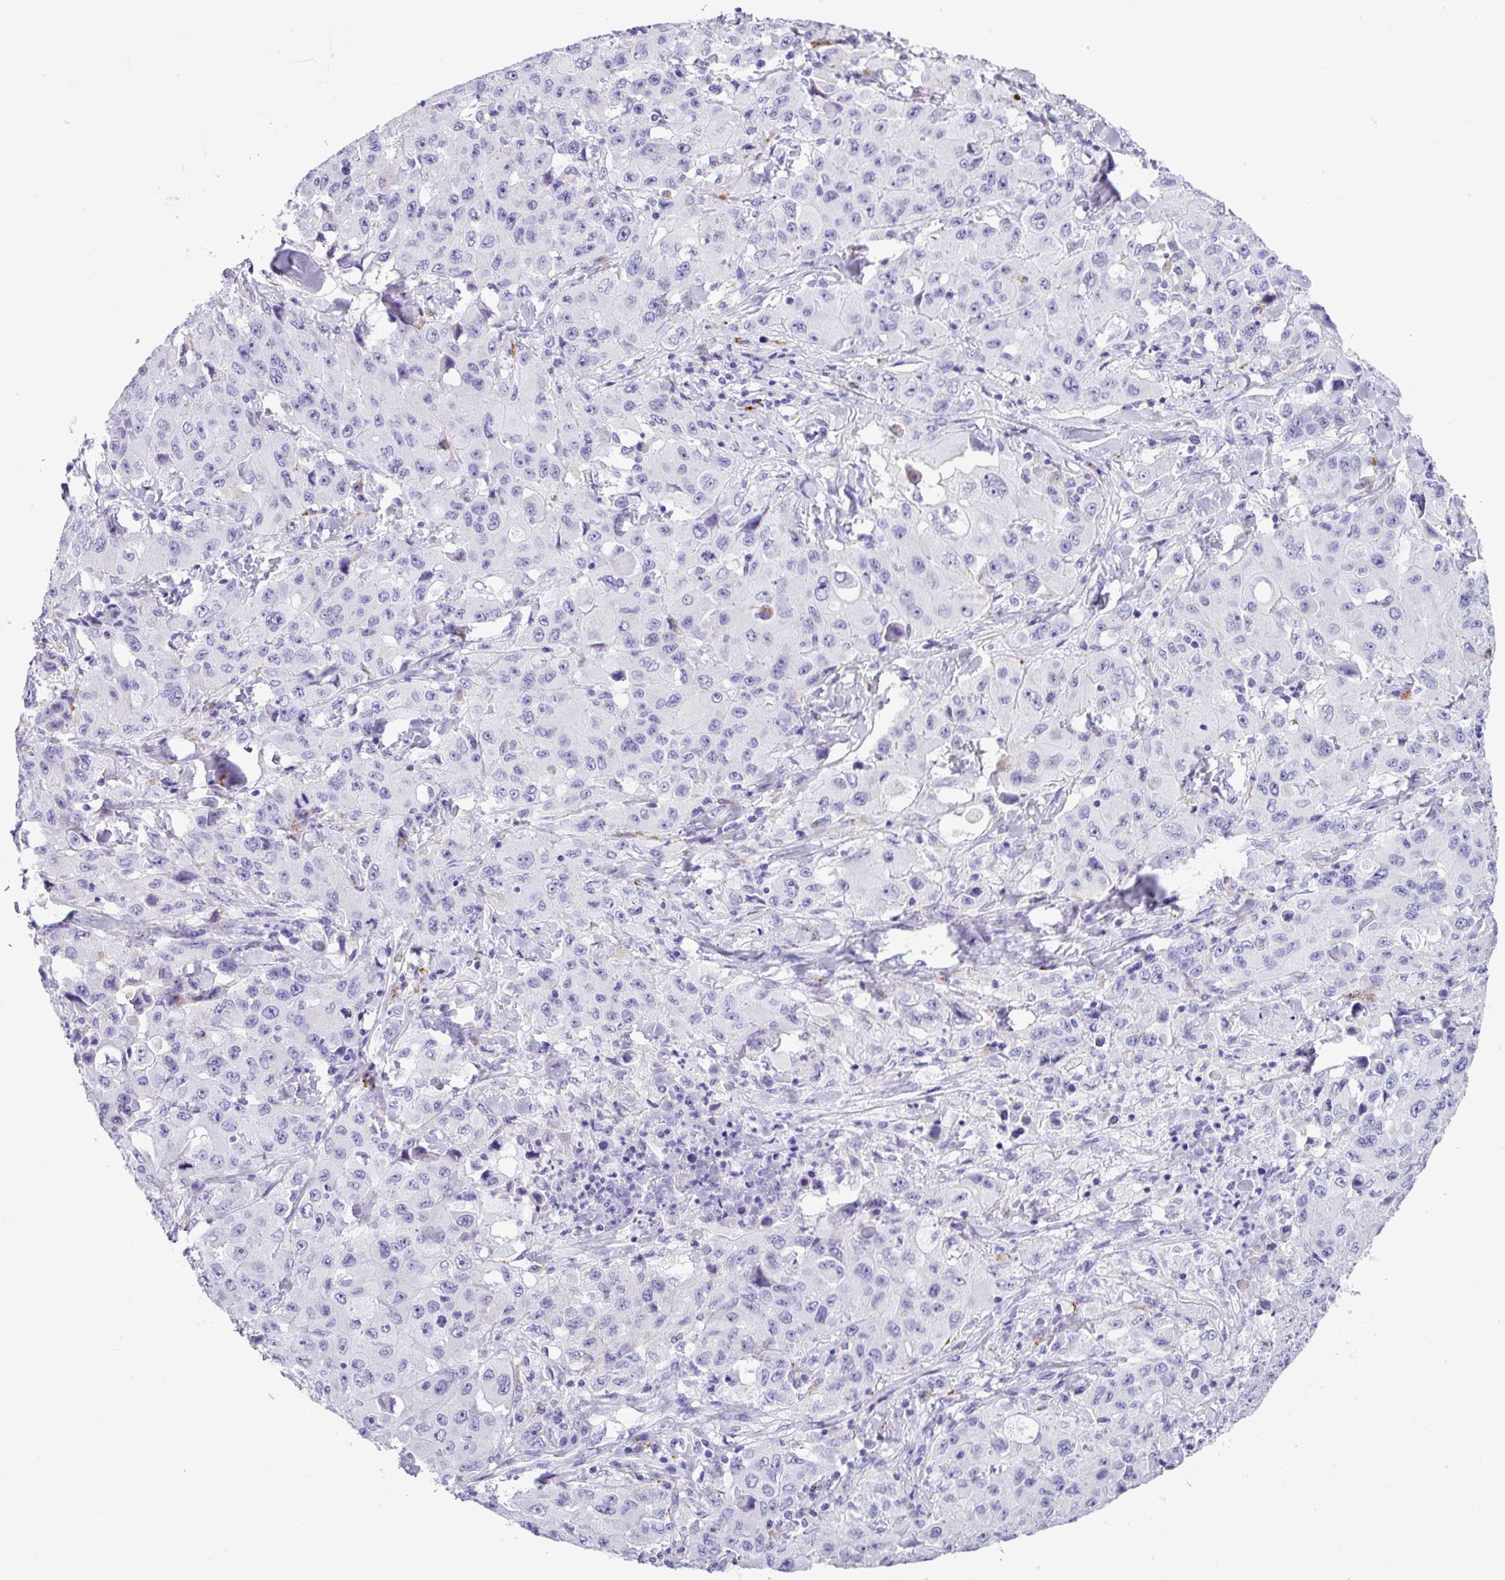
{"staining": {"intensity": "negative", "quantity": "none", "location": "none"}, "tissue": "lung cancer", "cell_type": "Tumor cells", "image_type": "cancer", "snomed": [{"axis": "morphology", "description": "Squamous cell carcinoma, NOS"}, {"axis": "topography", "description": "Lung"}], "caption": "The image shows no staining of tumor cells in lung squamous cell carcinoma. (Immunohistochemistry (ihc), brightfield microscopy, high magnification).", "gene": "ZG16", "patient": {"sex": "male", "age": 63}}